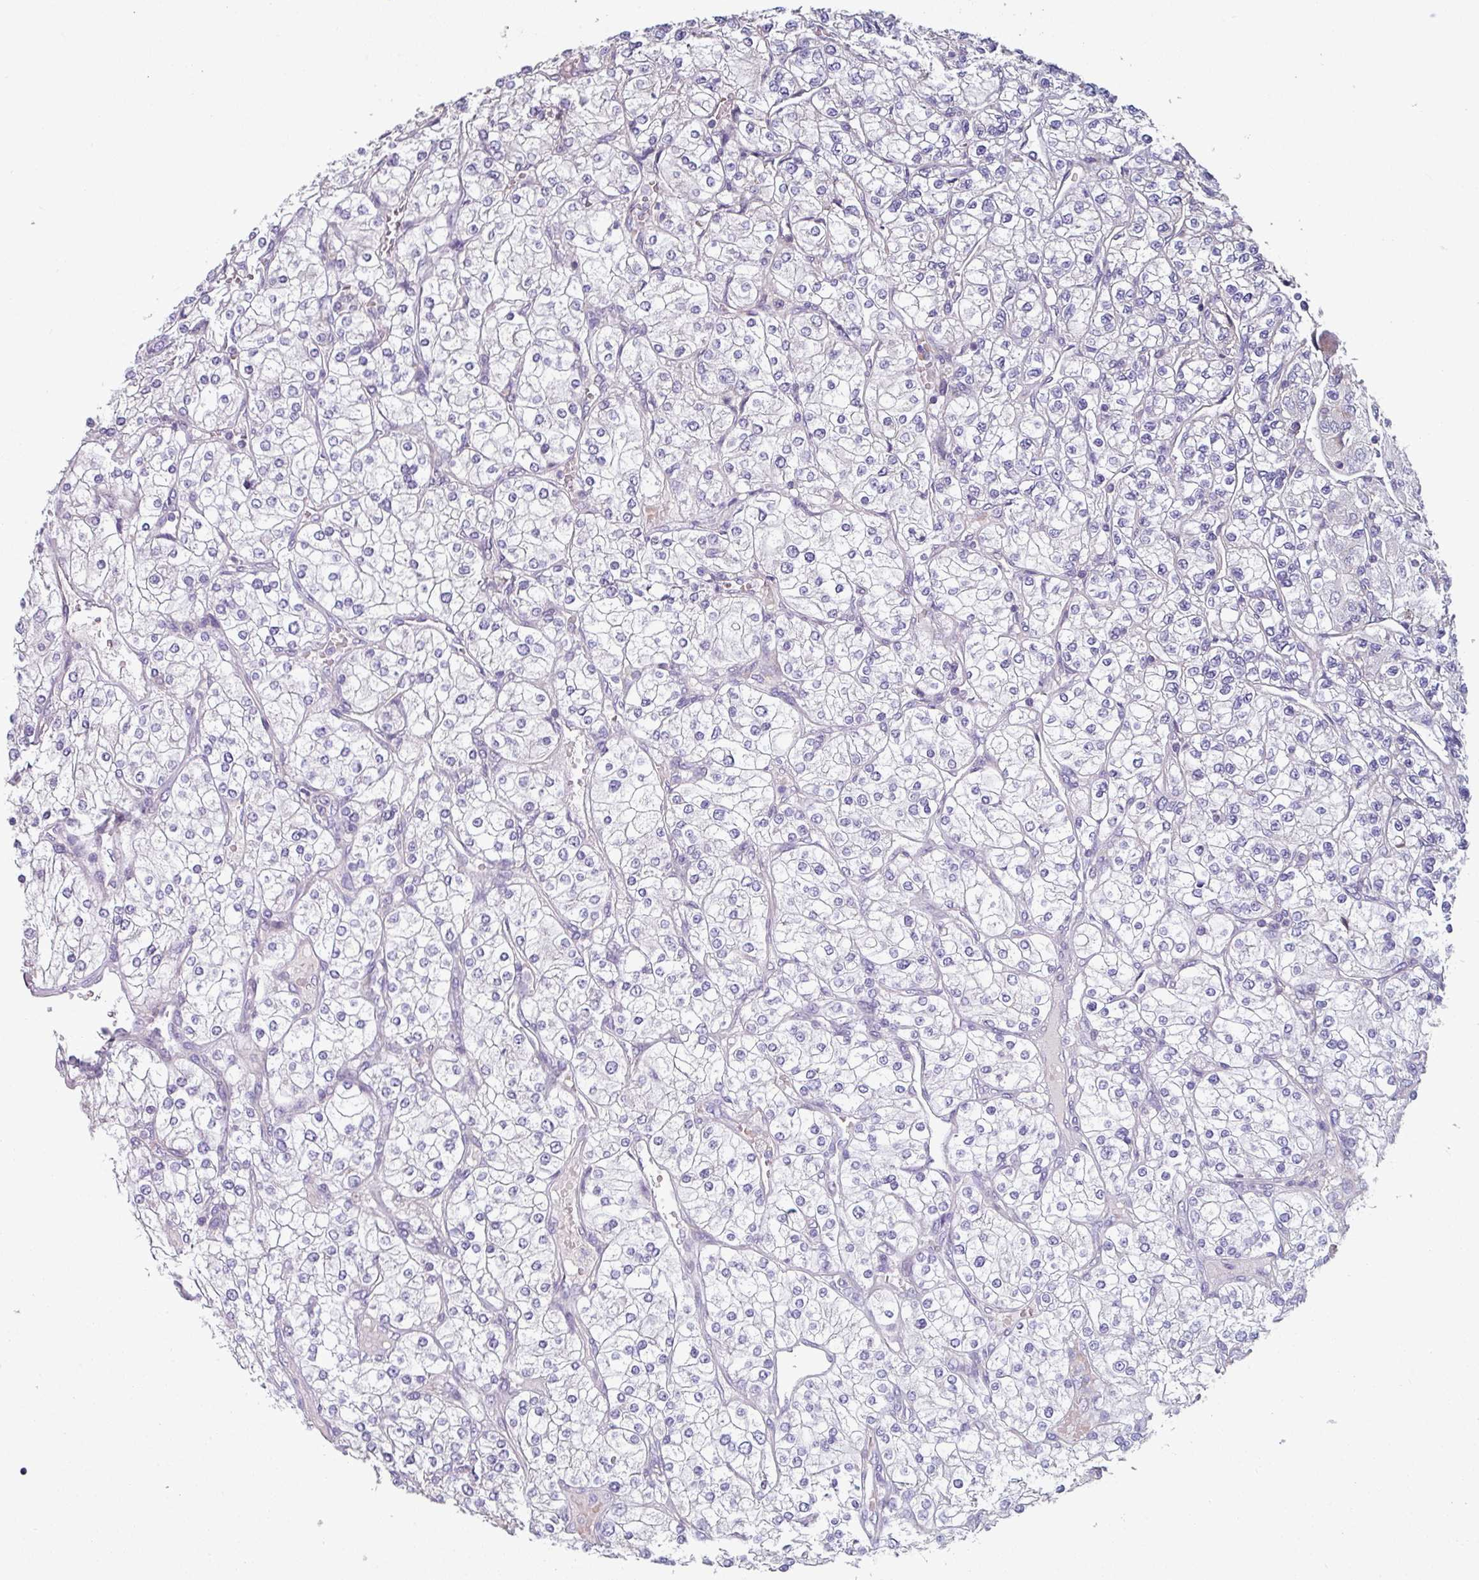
{"staining": {"intensity": "negative", "quantity": "none", "location": "none"}, "tissue": "renal cancer", "cell_type": "Tumor cells", "image_type": "cancer", "snomed": [{"axis": "morphology", "description": "Adenocarcinoma, NOS"}, {"axis": "topography", "description": "Kidney"}], "caption": "This micrograph is of adenocarcinoma (renal) stained with IHC to label a protein in brown with the nuclei are counter-stained blue. There is no positivity in tumor cells.", "gene": "TMEM132A", "patient": {"sex": "male", "age": 80}}